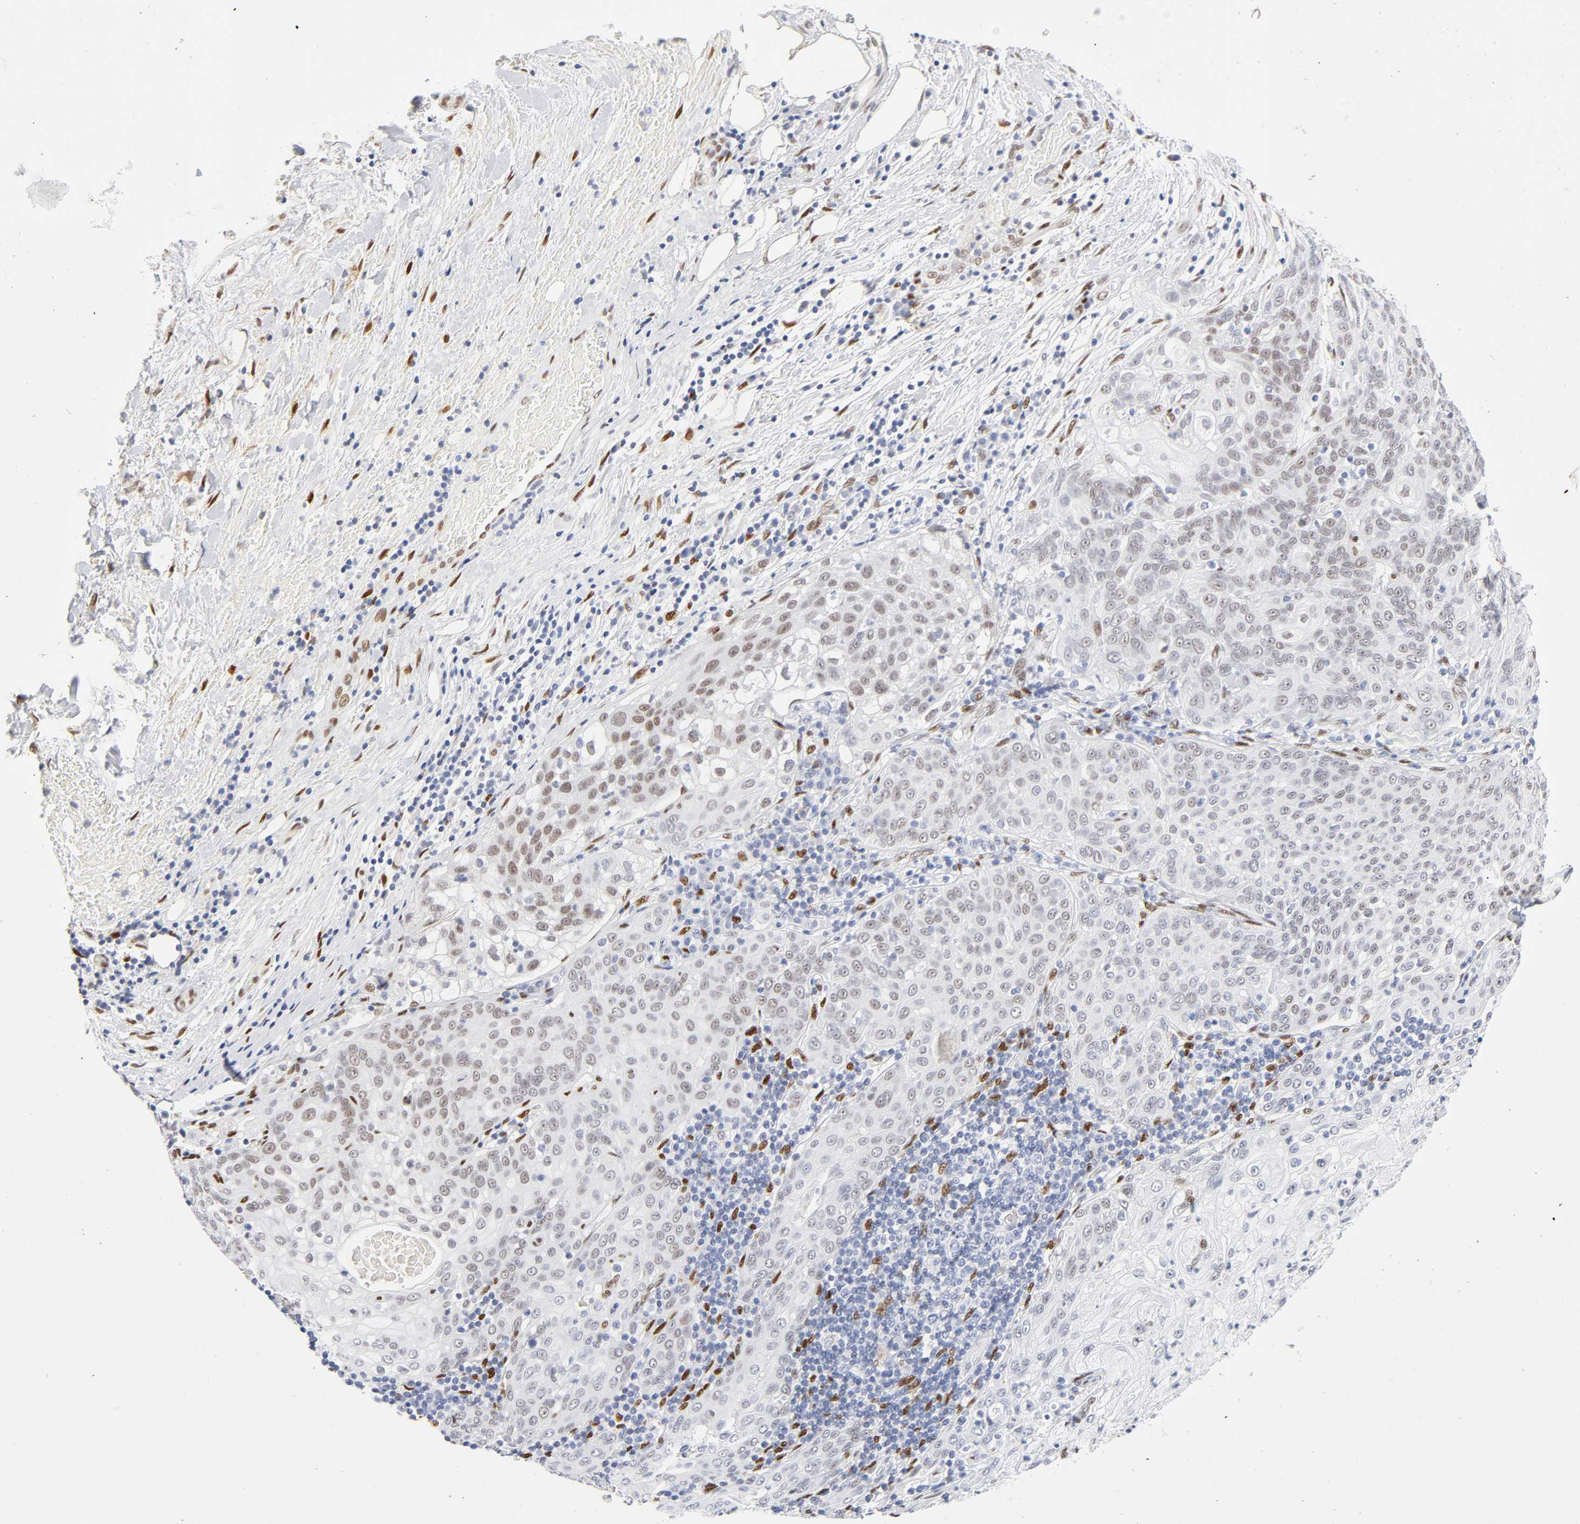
{"staining": {"intensity": "weak", "quantity": ">75%", "location": "nuclear"}, "tissue": "lung cancer", "cell_type": "Tumor cells", "image_type": "cancer", "snomed": [{"axis": "morphology", "description": "Inflammation, NOS"}, {"axis": "morphology", "description": "Squamous cell carcinoma, NOS"}, {"axis": "topography", "description": "Lymph node"}, {"axis": "topography", "description": "Soft tissue"}, {"axis": "topography", "description": "Lung"}], "caption": "Weak nuclear expression is appreciated in approximately >75% of tumor cells in lung cancer.", "gene": "NFIC", "patient": {"sex": "male", "age": 66}}